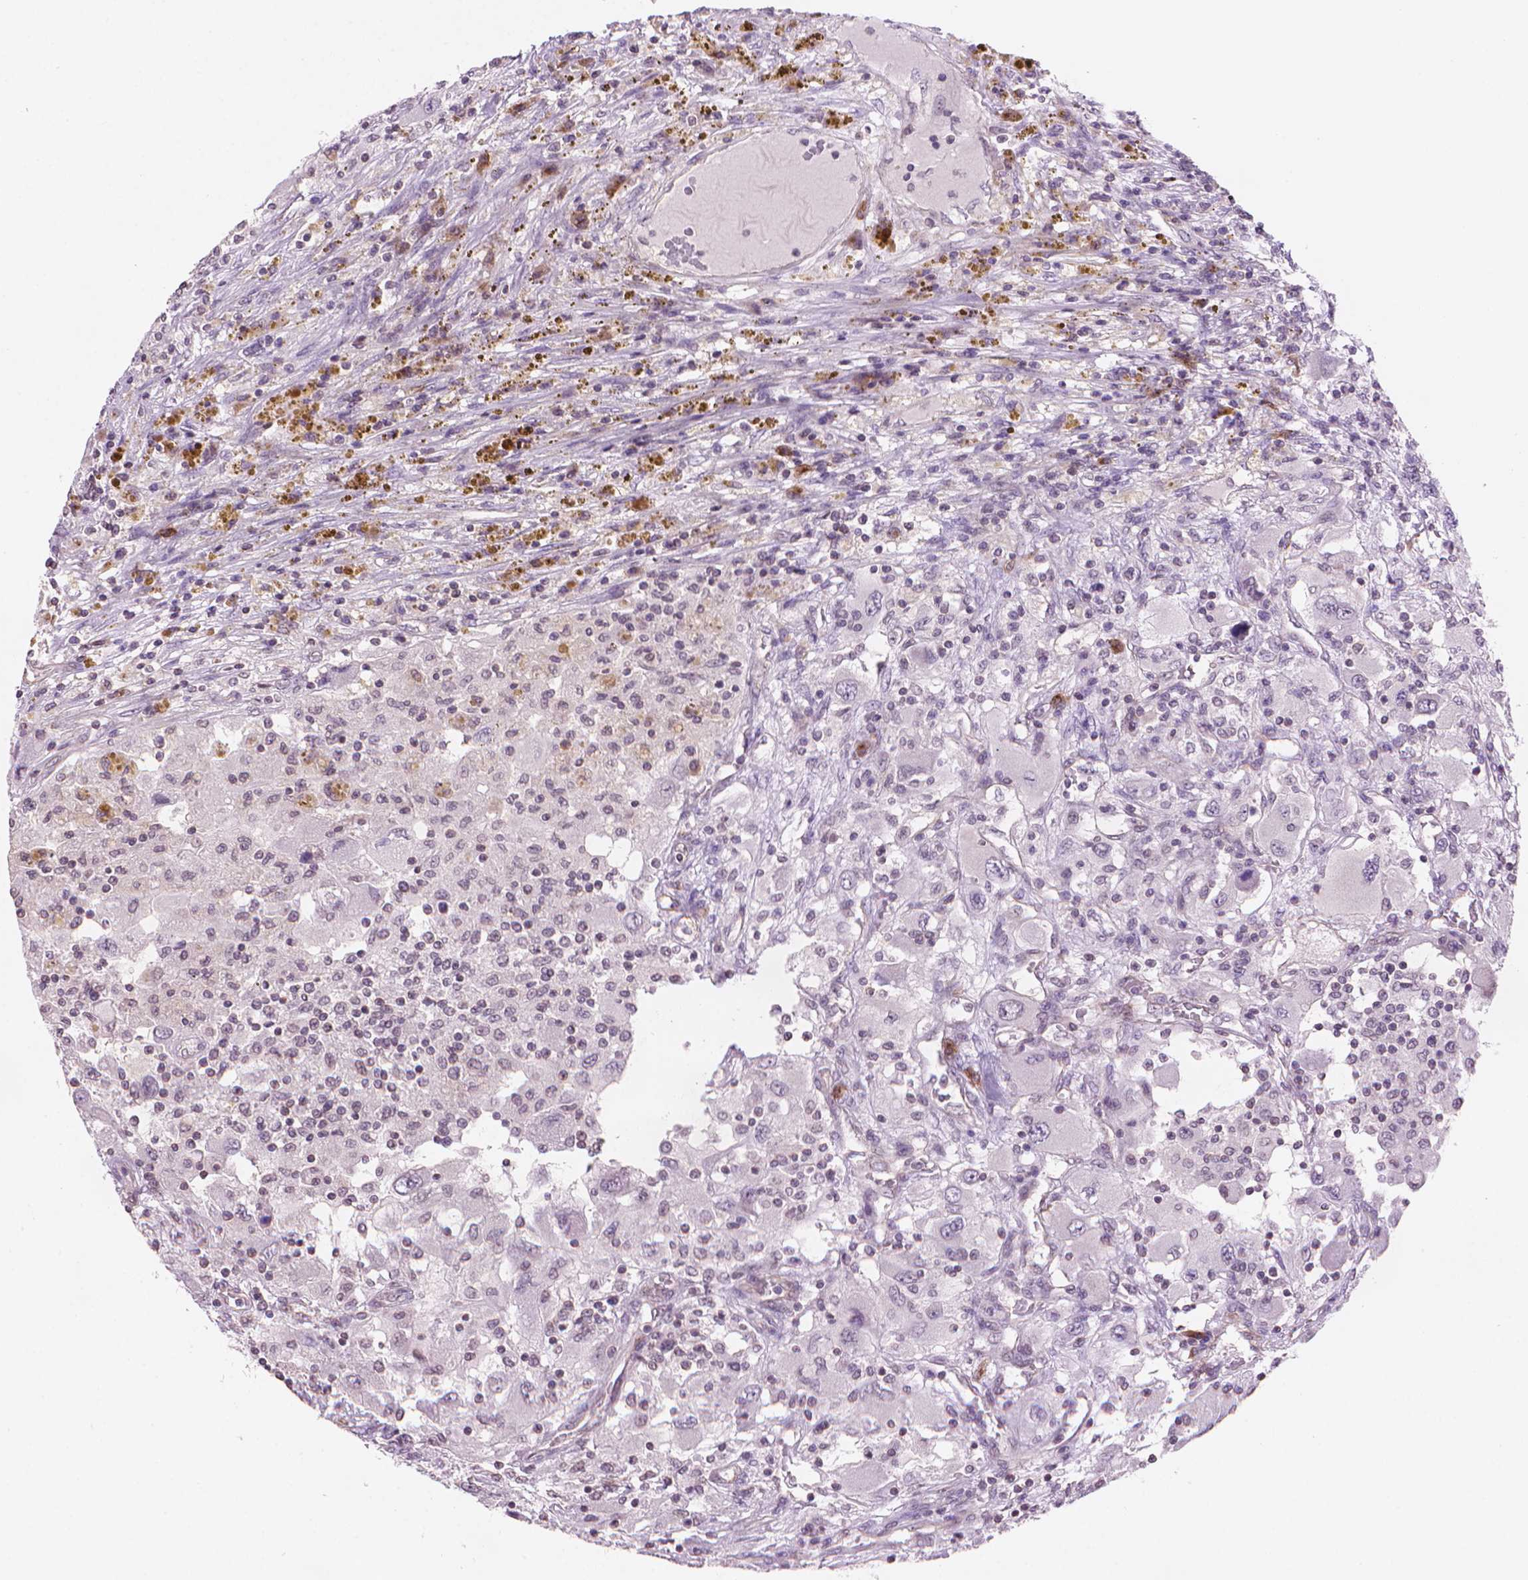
{"staining": {"intensity": "negative", "quantity": "none", "location": "none"}, "tissue": "renal cancer", "cell_type": "Tumor cells", "image_type": "cancer", "snomed": [{"axis": "morphology", "description": "Adenocarcinoma, NOS"}, {"axis": "topography", "description": "Kidney"}], "caption": "There is no significant positivity in tumor cells of renal cancer (adenocarcinoma). (Brightfield microscopy of DAB IHC at high magnification).", "gene": "TMEM184A", "patient": {"sex": "female", "age": 67}}